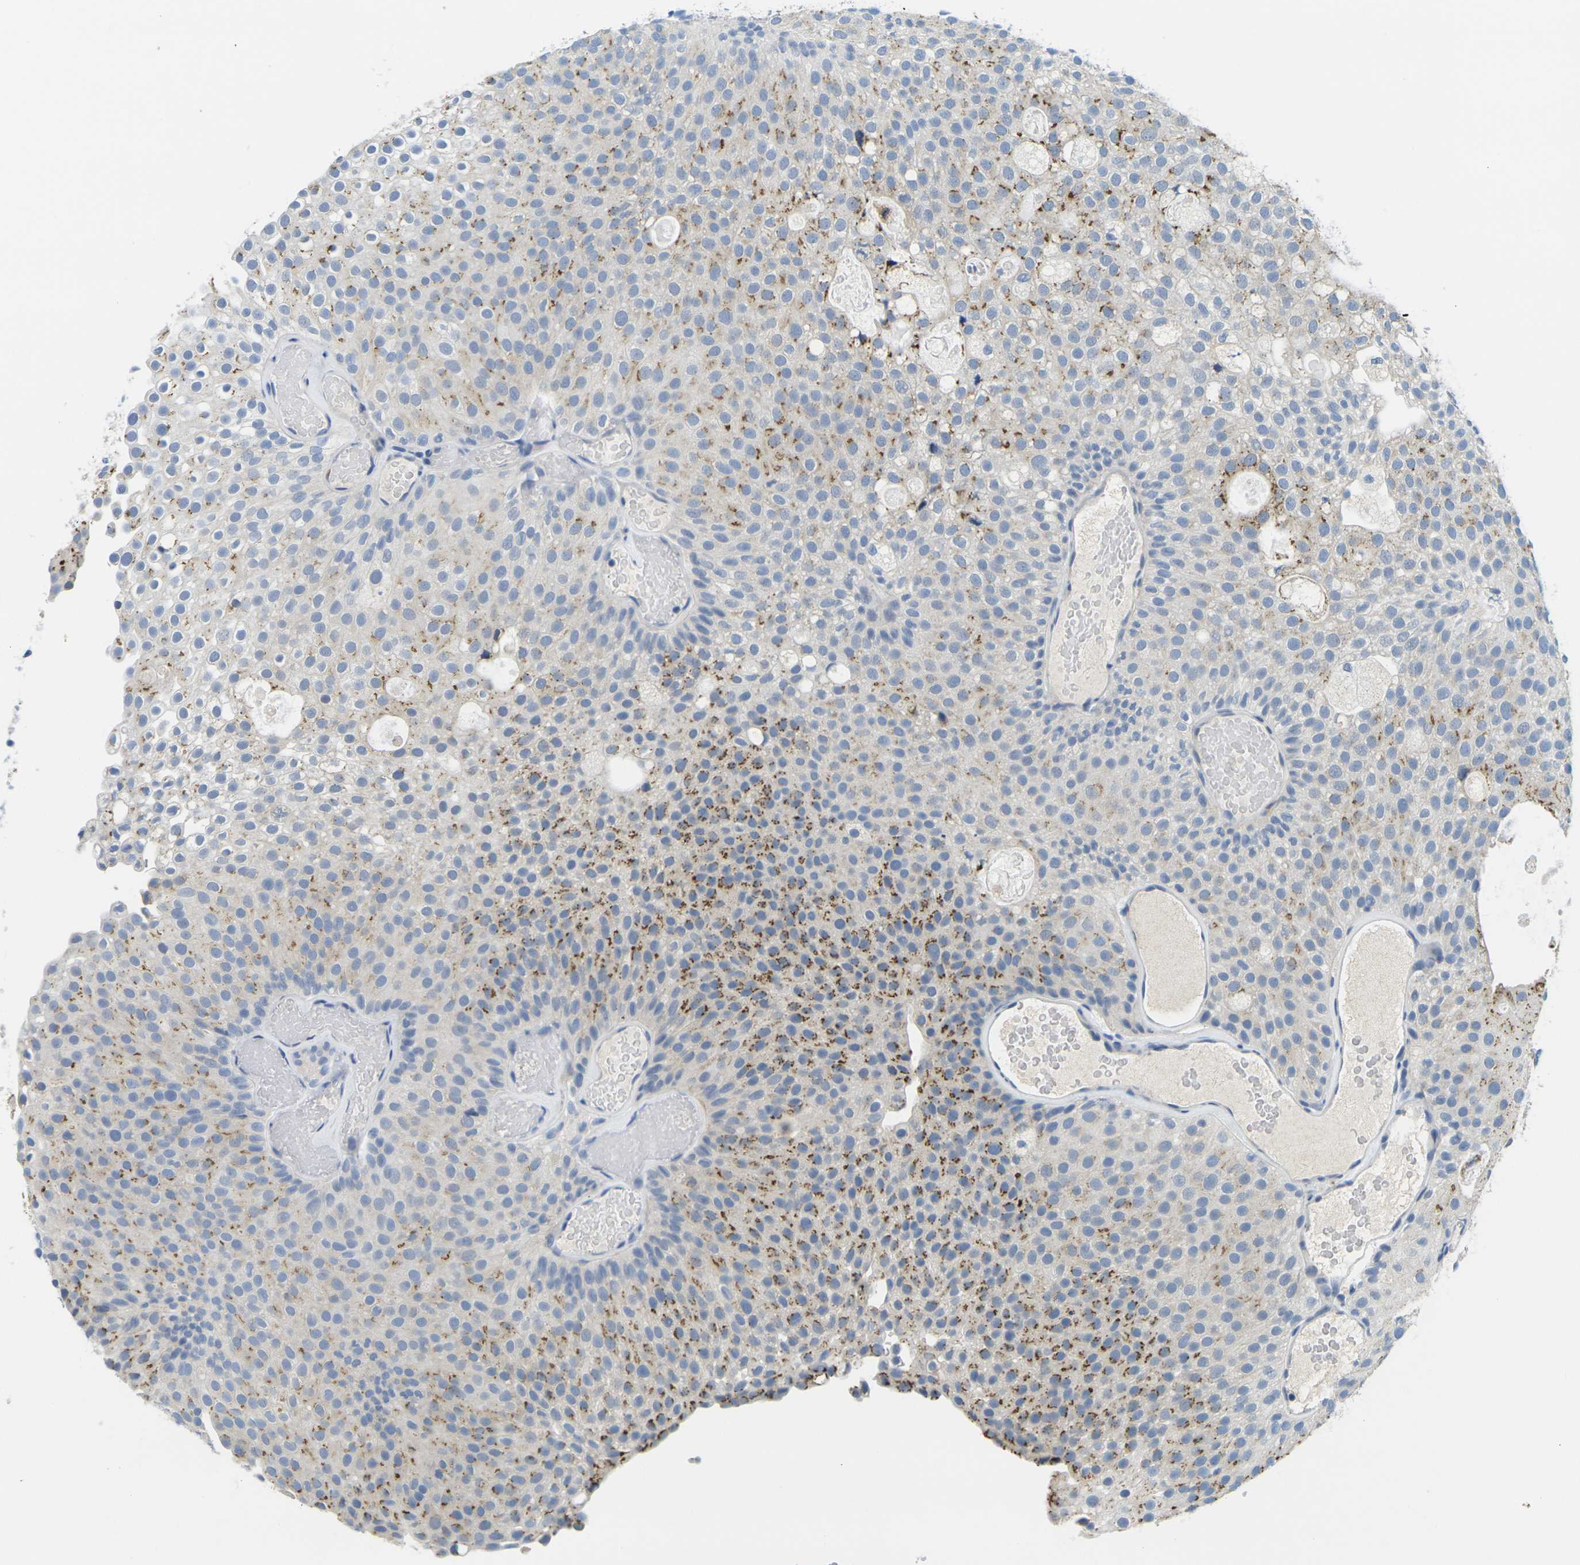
{"staining": {"intensity": "moderate", "quantity": "25%-75%", "location": "cytoplasmic/membranous"}, "tissue": "urothelial cancer", "cell_type": "Tumor cells", "image_type": "cancer", "snomed": [{"axis": "morphology", "description": "Urothelial carcinoma, Low grade"}, {"axis": "topography", "description": "Urinary bladder"}], "caption": "Immunohistochemical staining of human urothelial cancer displays medium levels of moderate cytoplasmic/membranous positivity in approximately 25%-75% of tumor cells.", "gene": "FAM3D", "patient": {"sex": "male", "age": 78}}